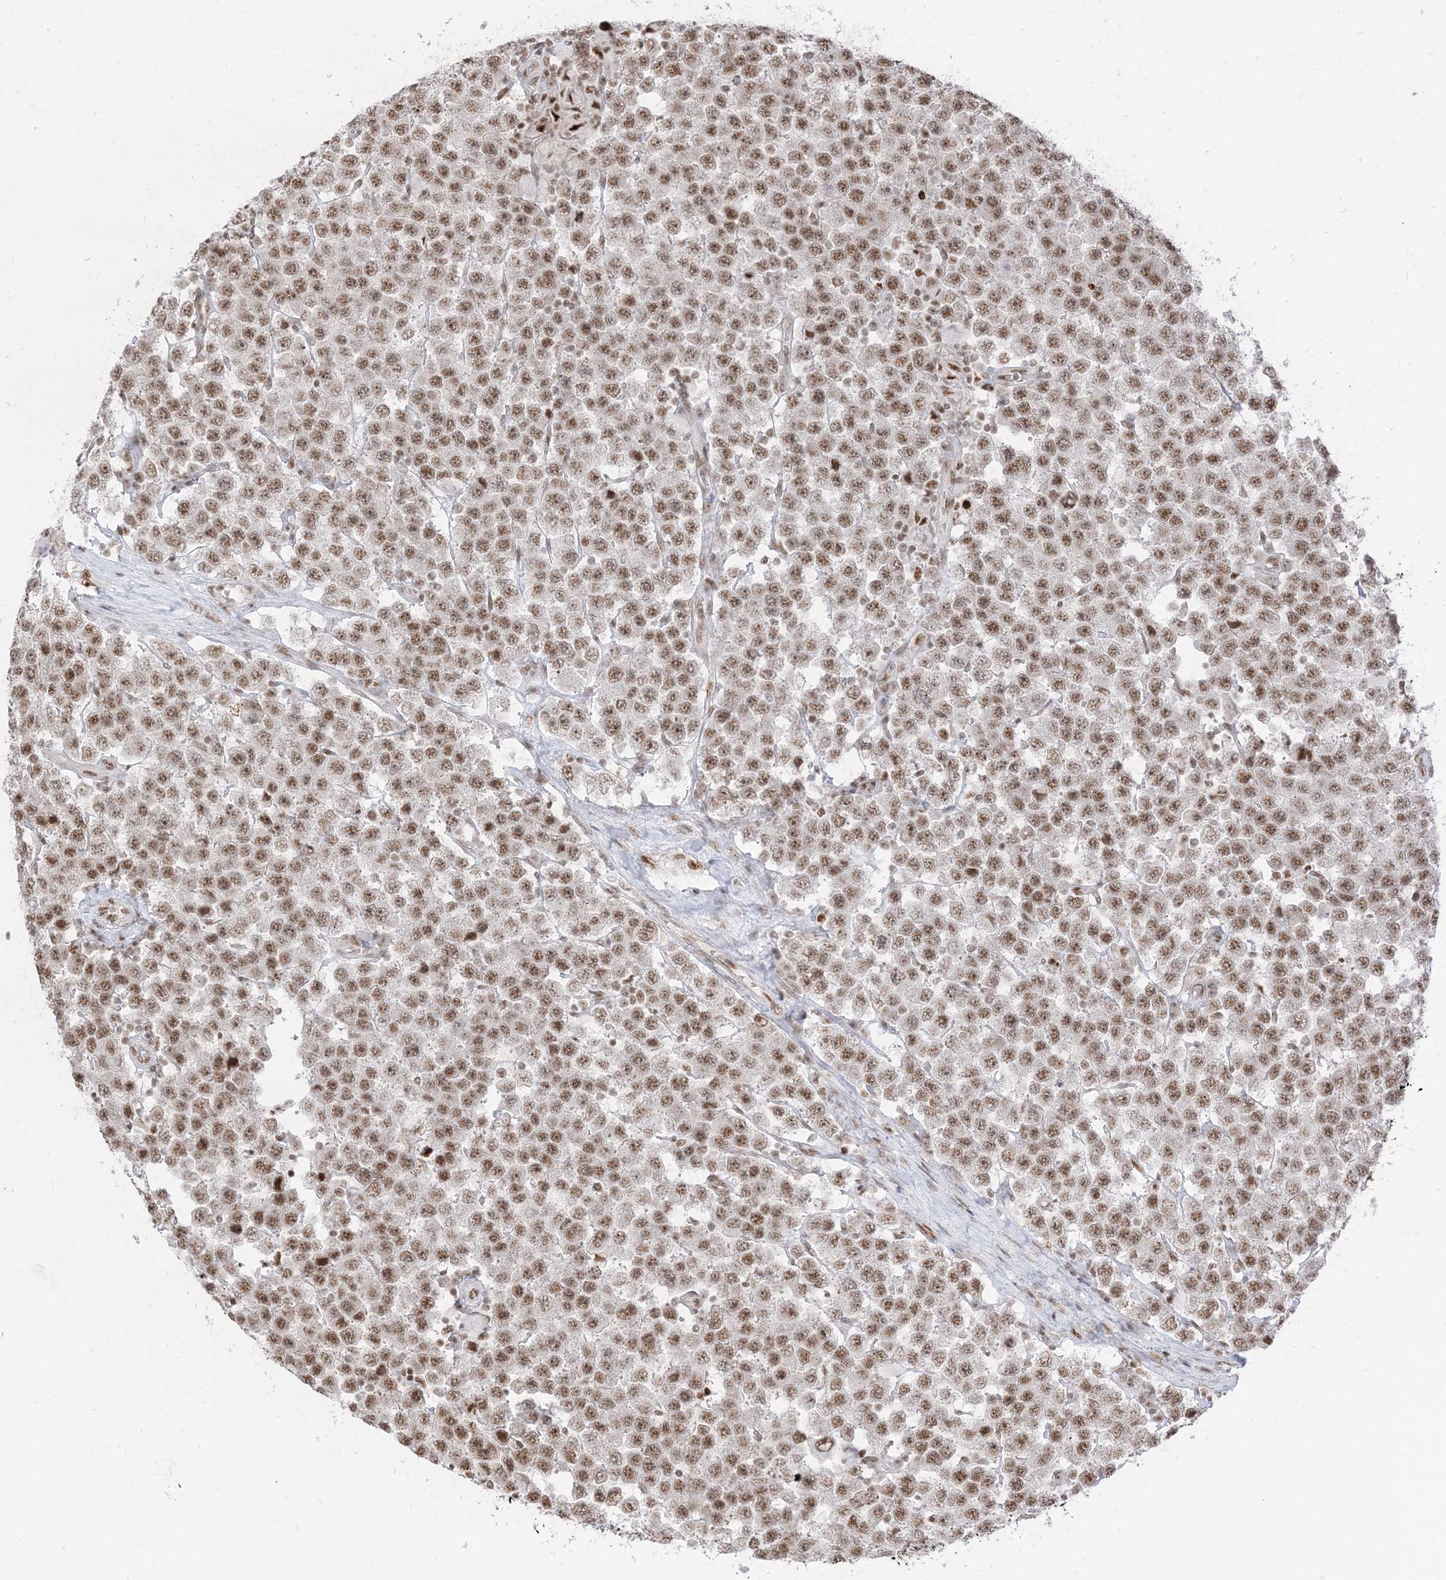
{"staining": {"intensity": "moderate", "quantity": ">75%", "location": "nuclear"}, "tissue": "testis cancer", "cell_type": "Tumor cells", "image_type": "cancer", "snomed": [{"axis": "morphology", "description": "Seminoma, NOS"}, {"axis": "topography", "description": "Testis"}], "caption": "Protein expression analysis of testis seminoma reveals moderate nuclear expression in approximately >75% of tumor cells.", "gene": "ARGLU1", "patient": {"sex": "male", "age": 28}}